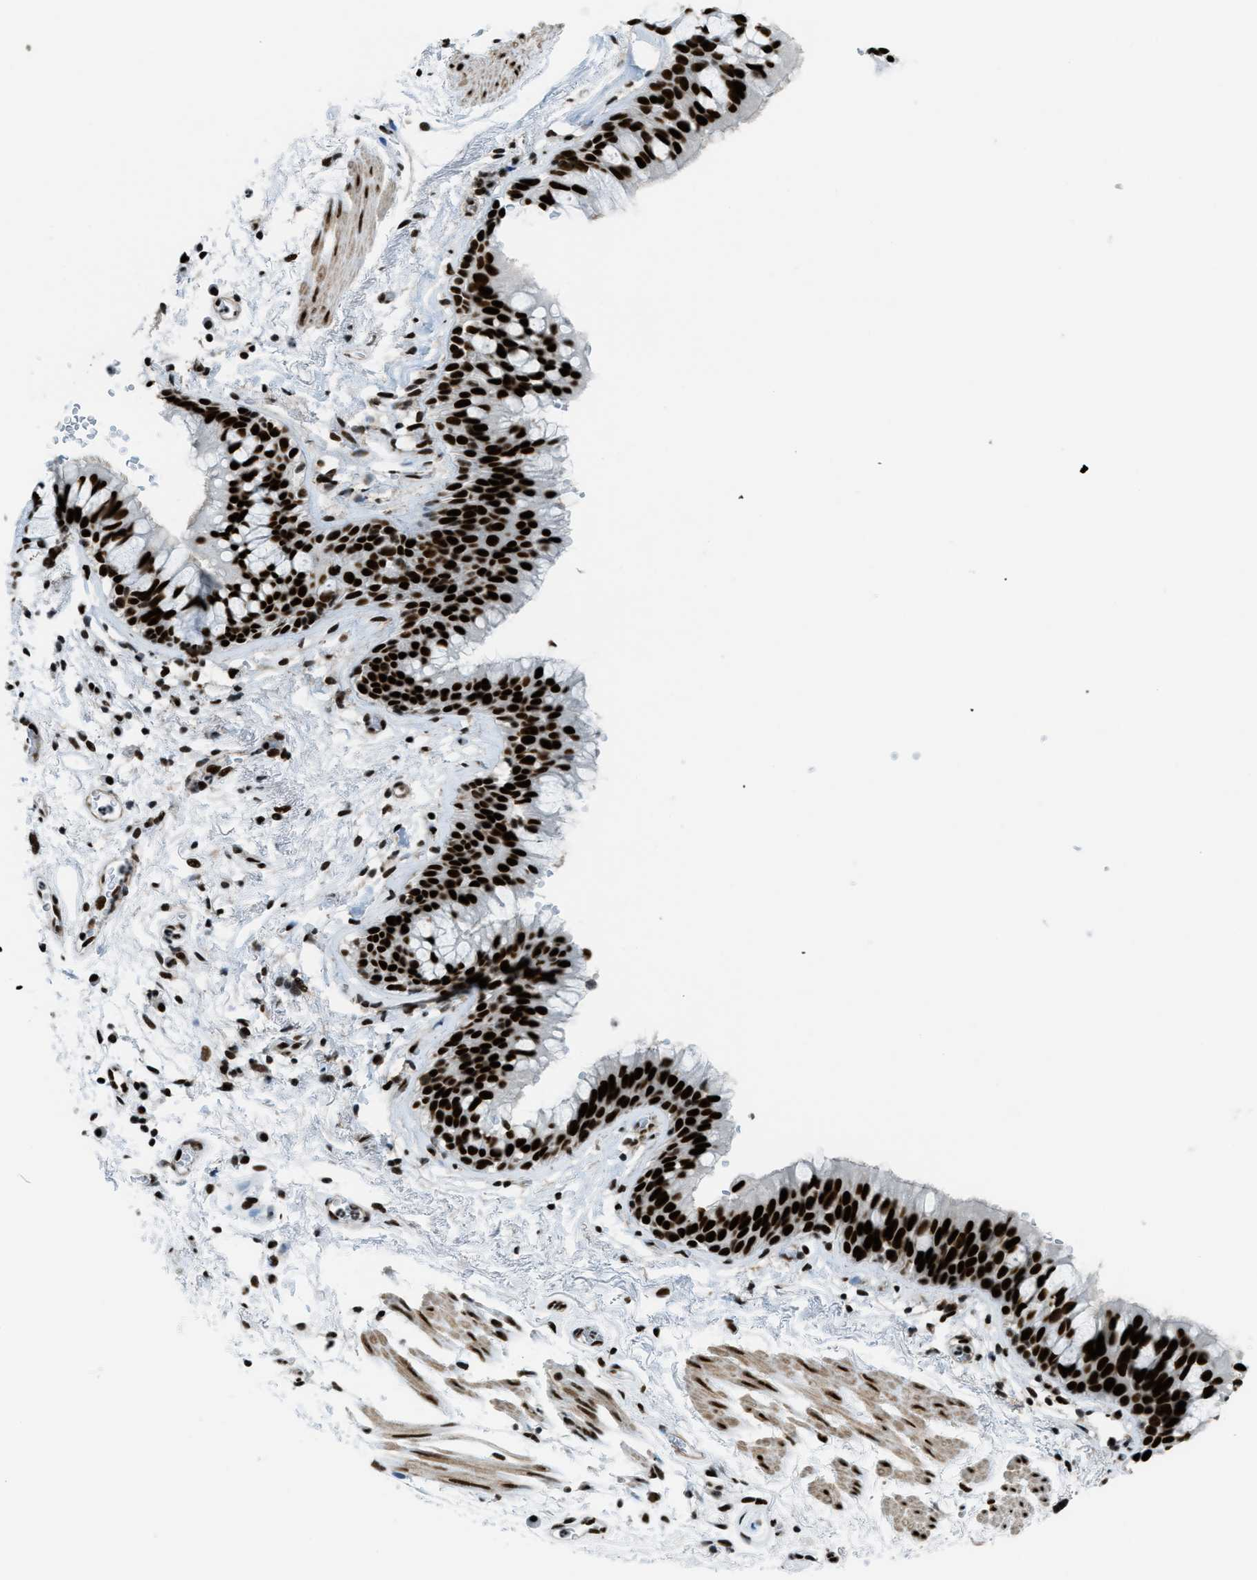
{"staining": {"intensity": "strong", "quantity": ">75%", "location": "nuclear"}, "tissue": "bronchus", "cell_type": "Respiratory epithelial cells", "image_type": "normal", "snomed": [{"axis": "morphology", "description": "Normal tissue, NOS"}, {"axis": "morphology", "description": "Inflammation, NOS"}, {"axis": "topography", "description": "Cartilage tissue"}, {"axis": "topography", "description": "Bronchus"}], "caption": "DAB (3,3'-diaminobenzidine) immunohistochemical staining of normal bronchus shows strong nuclear protein staining in approximately >75% of respiratory epithelial cells.", "gene": "ZNF207", "patient": {"sex": "male", "age": 77}}